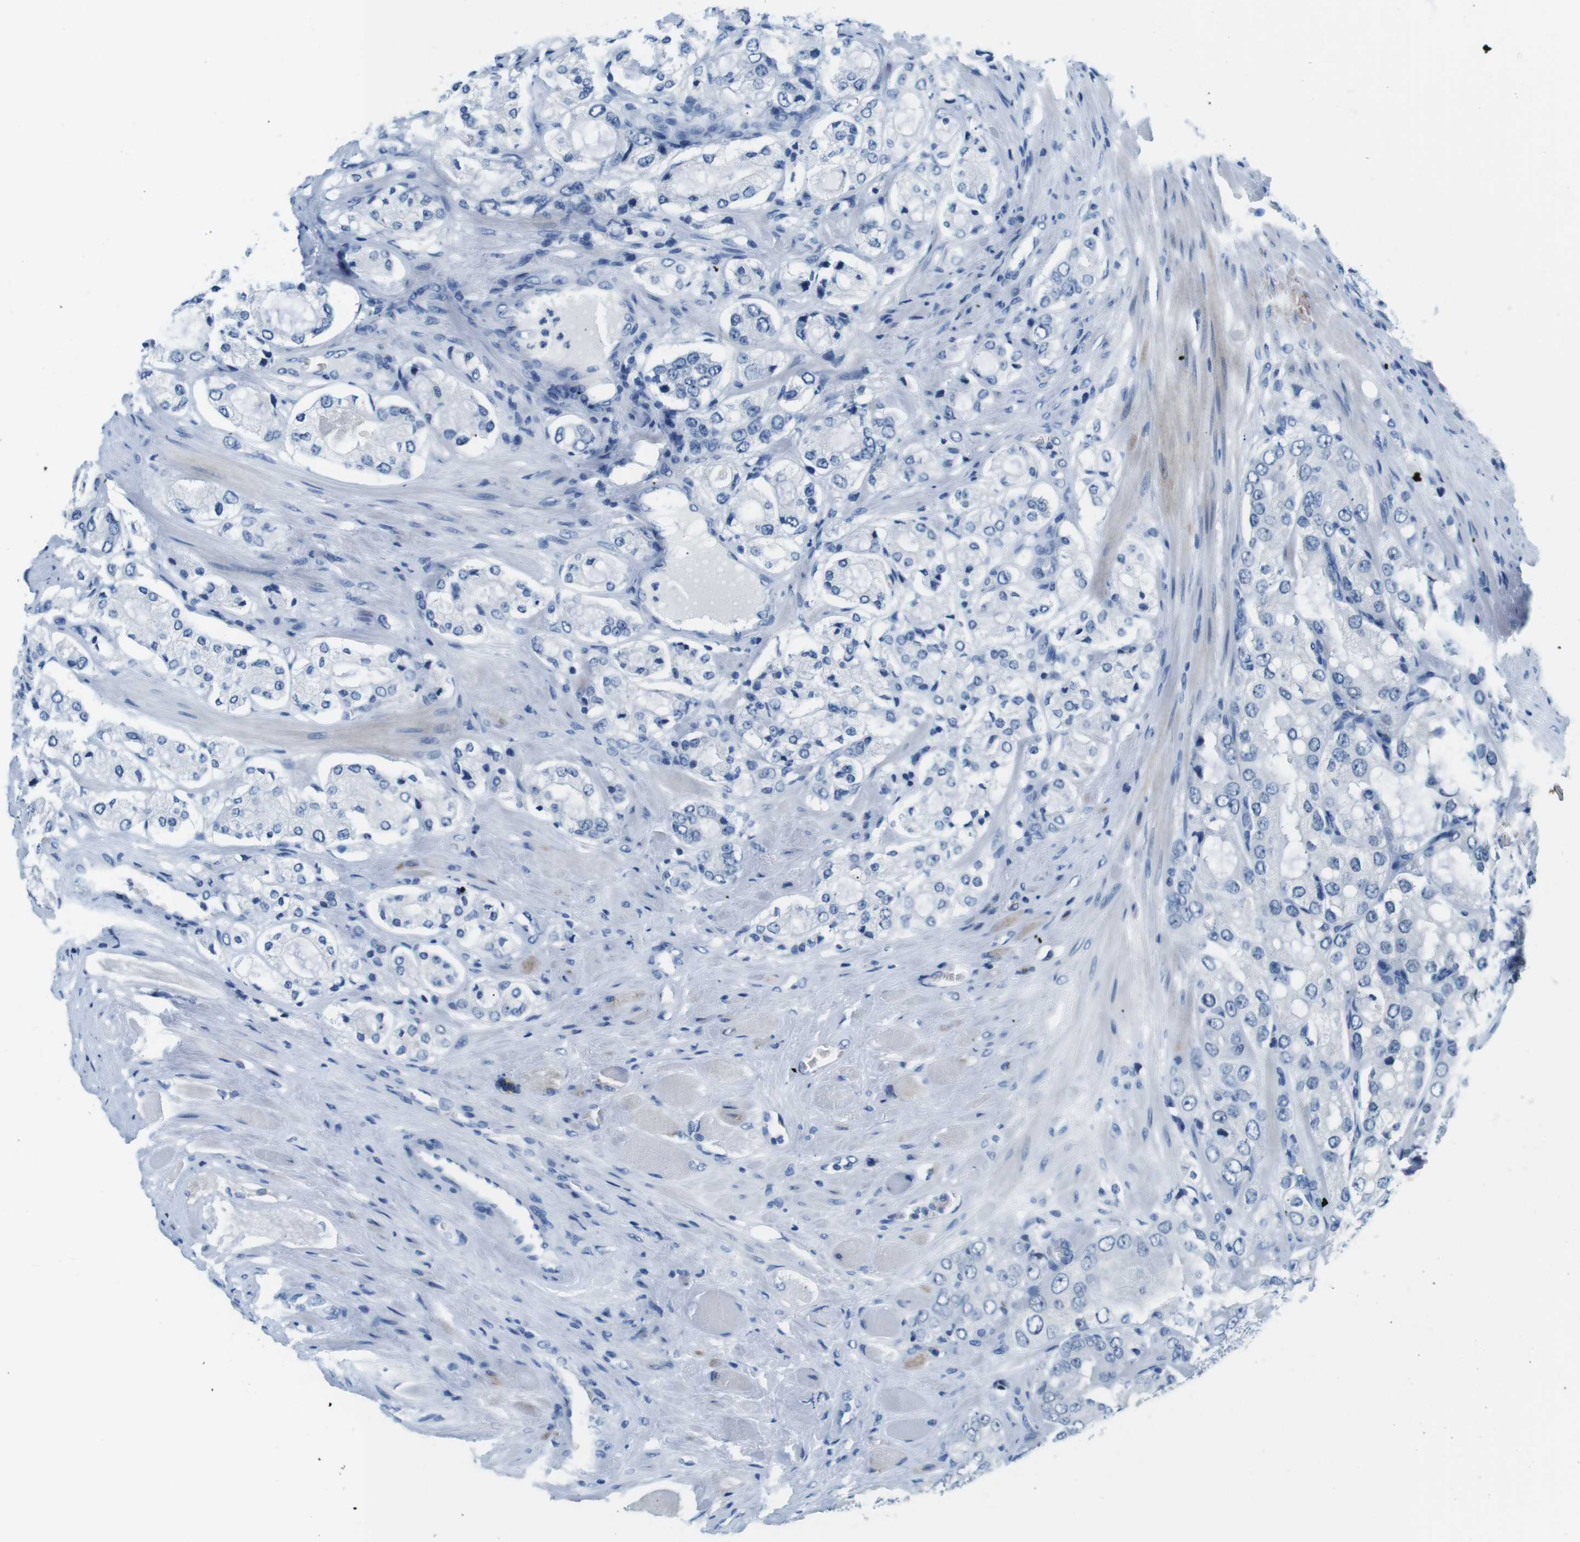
{"staining": {"intensity": "negative", "quantity": "none", "location": "none"}, "tissue": "prostate cancer", "cell_type": "Tumor cells", "image_type": "cancer", "snomed": [{"axis": "morphology", "description": "Adenocarcinoma, High grade"}, {"axis": "topography", "description": "Prostate"}], "caption": "Photomicrograph shows no protein positivity in tumor cells of prostate cancer (high-grade adenocarcinoma) tissue. (DAB immunohistochemistry (IHC) with hematoxylin counter stain).", "gene": "TFAP2C", "patient": {"sex": "male", "age": 65}}